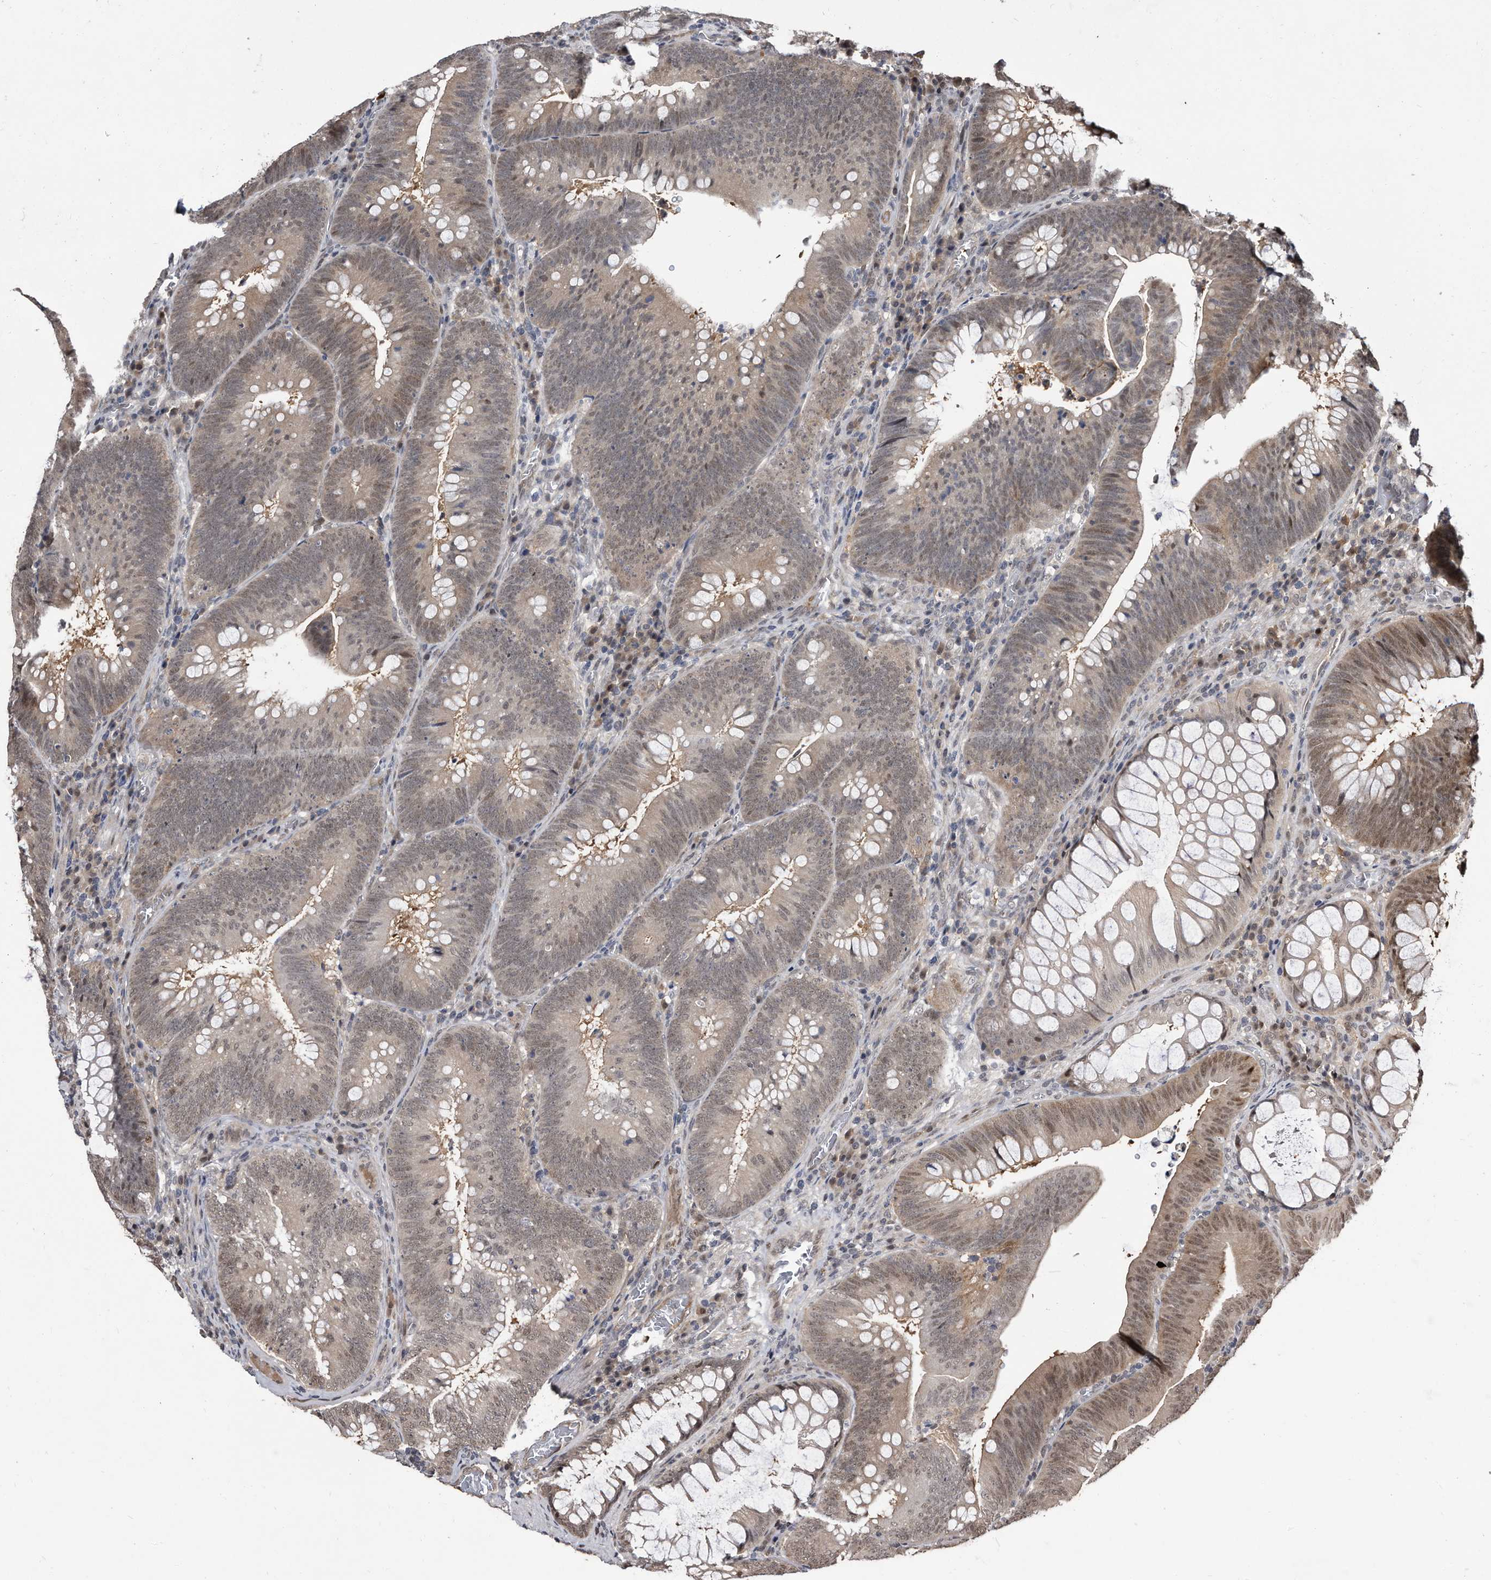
{"staining": {"intensity": "moderate", "quantity": "25%-75%", "location": "nuclear"}, "tissue": "colorectal cancer", "cell_type": "Tumor cells", "image_type": "cancer", "snomed": [{"axis": "morphology", "description": "Normal tissue, NOS"}, {"axis": "topography", "description": "Colon"}], "caption": "High-magnification brightfield microscopy of colorectal cancer stained with DAB (3,3'-diaminobenzidine) (brown) and counterstained with hematoxylin (blue). tumor cells exhibit moderate nuclear positivity is appreciated in approximately25%-75% of cells.", "gene": "RAD23B", "patient": {"sex": "female", "age": 82}}